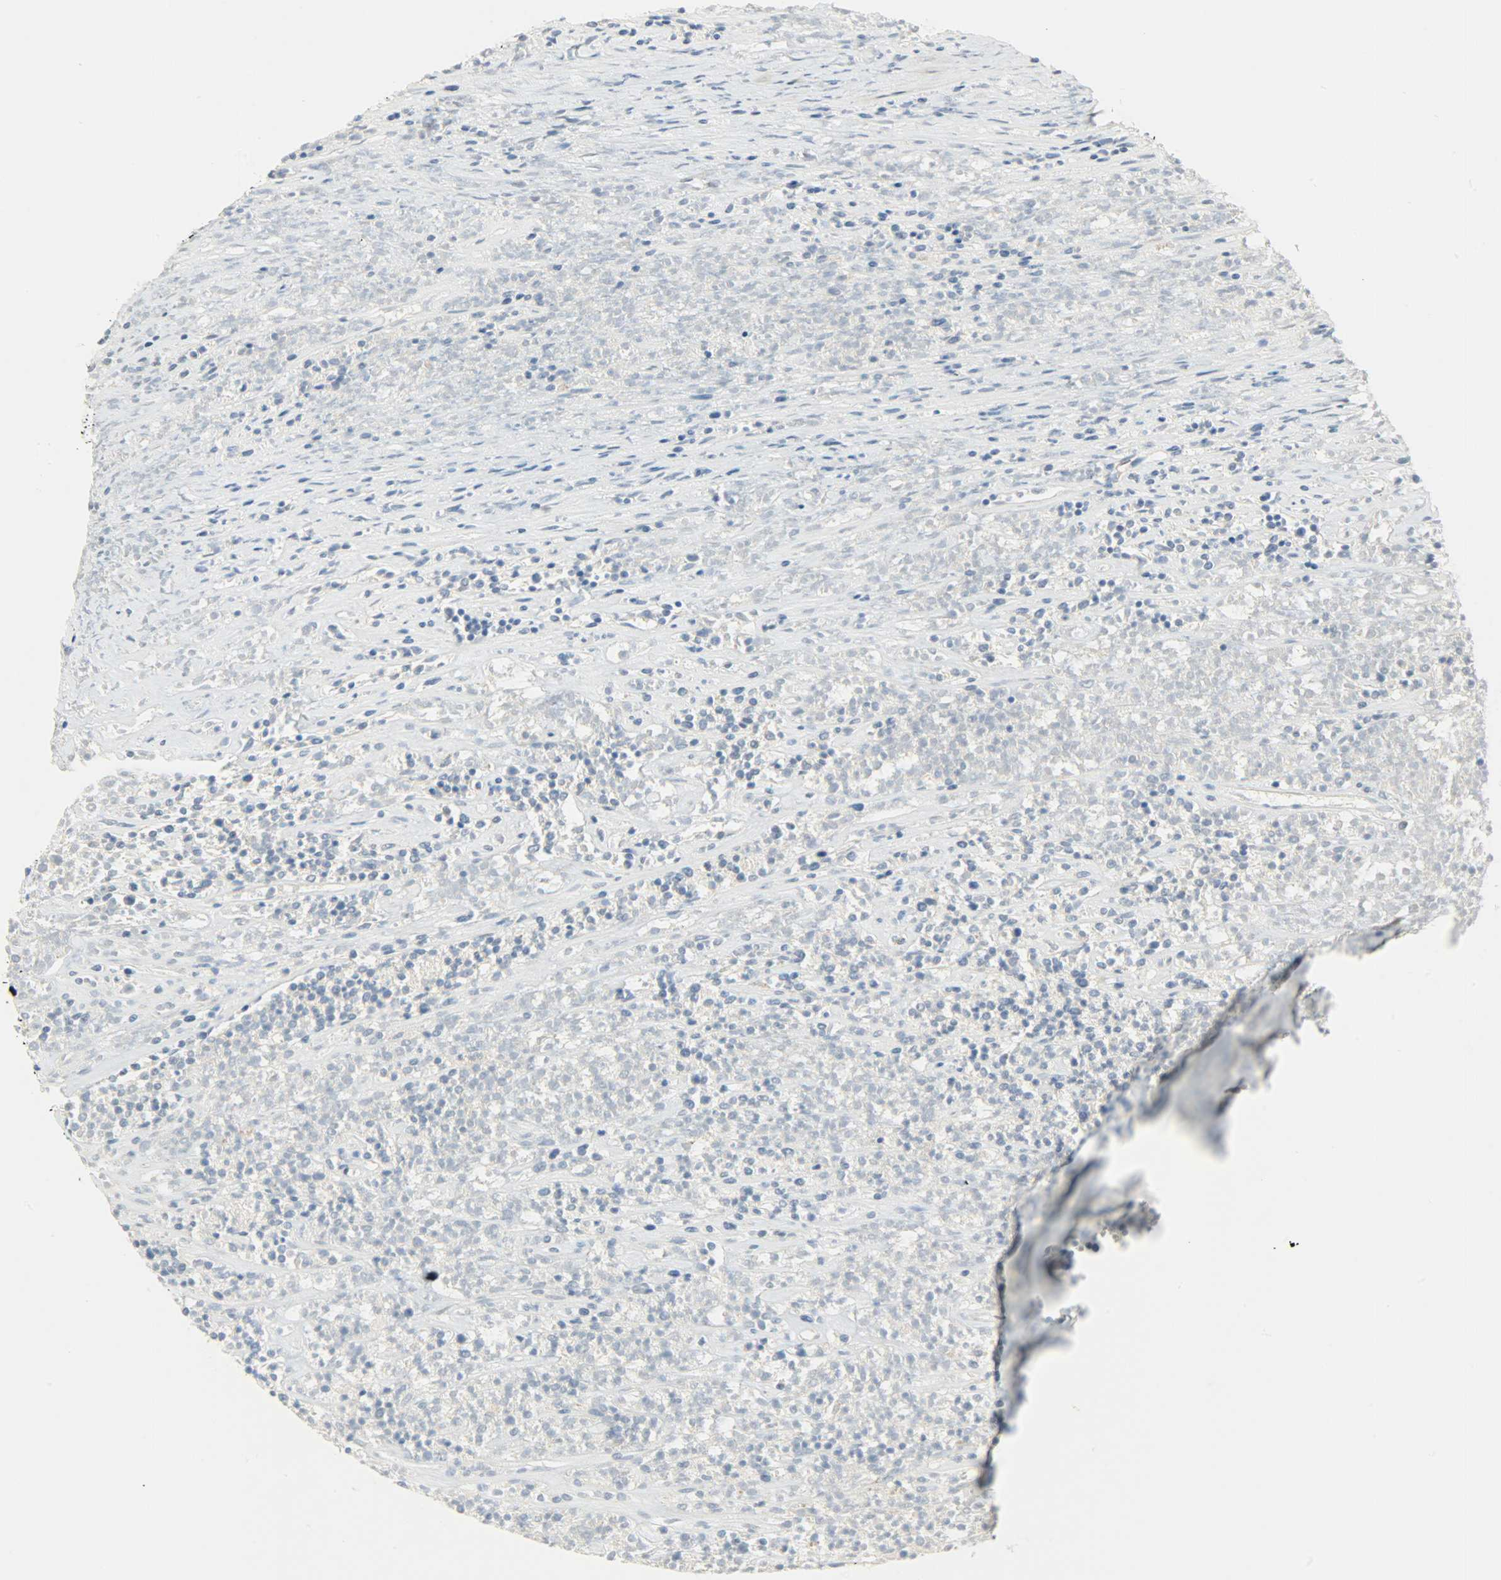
{"staining": {"intensity": "negative", "quantity": "none", "location": "none"}, "tissue": "lymphoma", "cell_type": "Tumor cells", "image_type": "cancer", "snomed": [{"axis": "morphology", "description": "Malignant lymphoma, non-Hodgkin's type, High grade"}, {"axis": "topography", "description": "Lymph node"}], "caption": "Tumor cells are negative for protein expression in human malignant lymphoma, non-Hodgkin's type (high-grade).", "gene": "JUNB", "patient": {"sex": "female", "age": 73}}